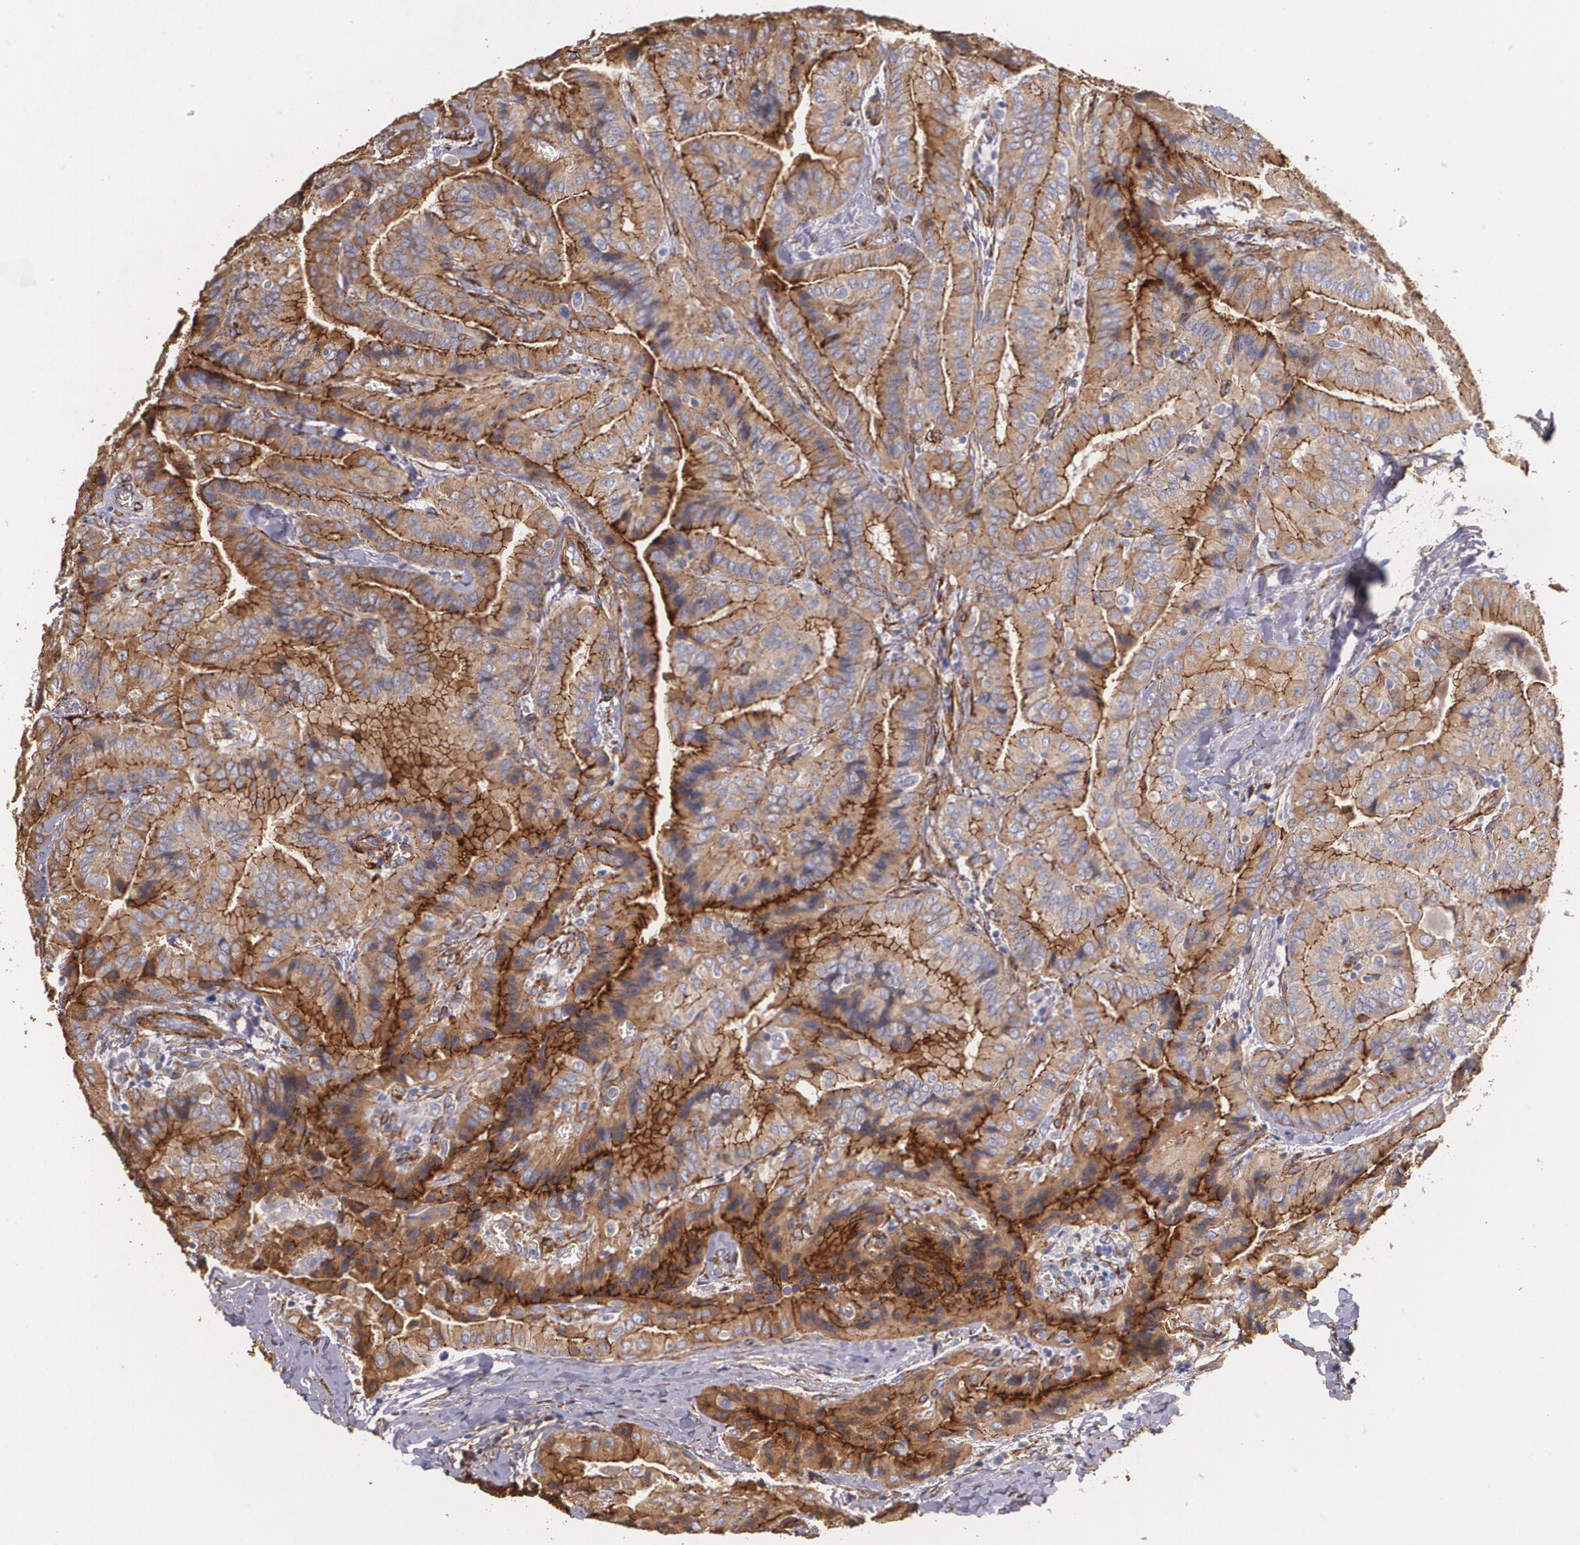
{"staining": {"intensity": "moderate", "quantity": ">75%", "location": "cytoplasmic/membranous"}, "tissue": "thyroid cancer", "cell_type": "Tumor cells", "image_type": "cancer", "snomed": [{"axis": "morphology", "description": "Papillary adenocarcinoma, NOS"}, {"axis": "topography", "description": "Thyroid gland"}], "caption": "A brown stain shows moderate cytoplasmic/membranous staining of a protein in thyroid cancer tumor cells.", "gene": "TJP1", "patient": {"sex": "female", "age": 71}}